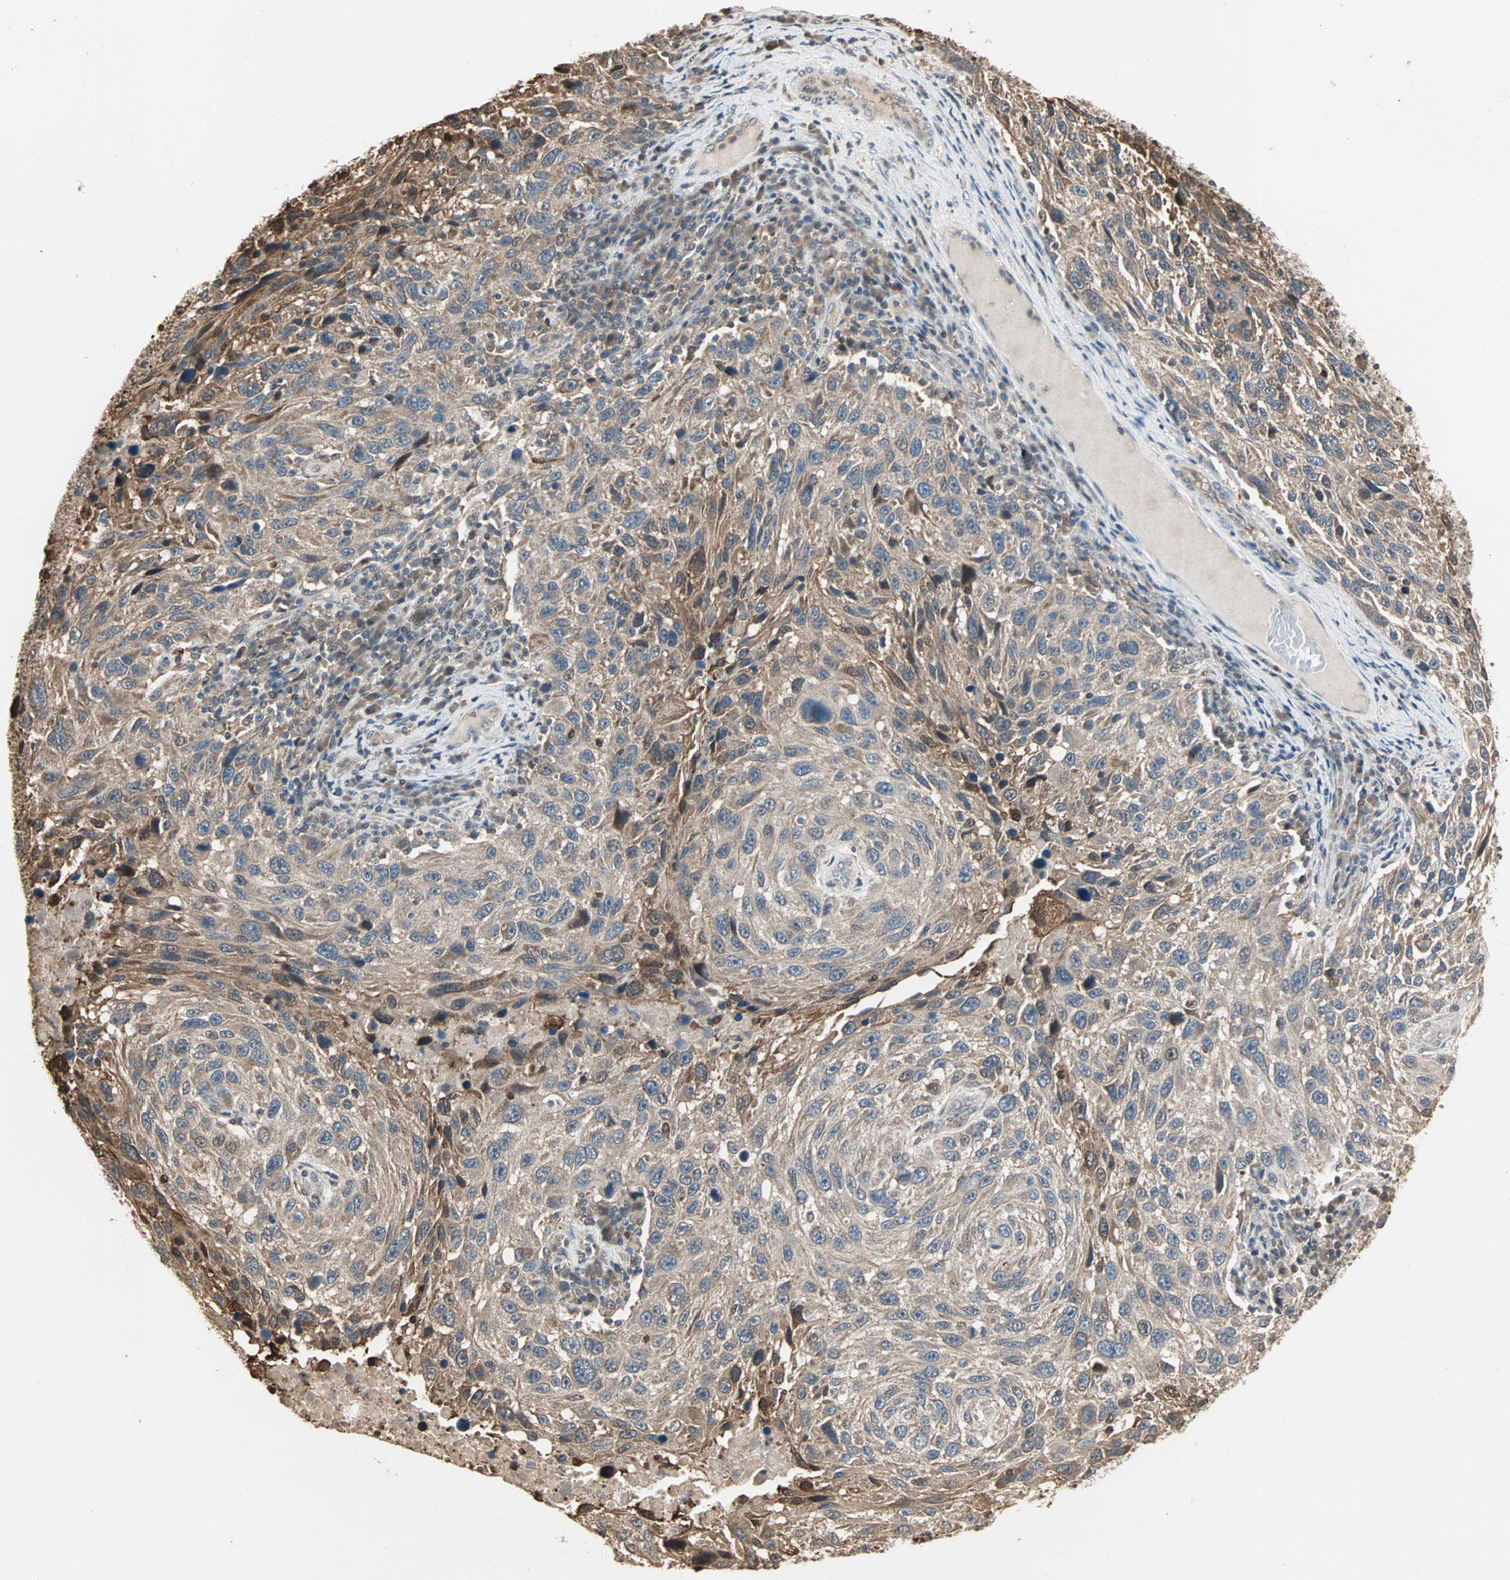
{"staining": {"intensity": "moderate", "quantity": ">75%", "location": "cytoplasmic/membranous"}, "tissue": "melanoma", "cell_type": "Tumor cells", "image_type": "cancer", "snomed": [{"axis": "morphology", "description": "Malignant melanoma, NOS"}, {"axis": "topography", "description": "Skin"}], "caption": "Malignant melanoma tissue demonstrates moderate cytoplasmic/membranous positivity in about >75% of tumor cells", "gene": "DRG2", "patient": {"sex": "male", "age": 53}}